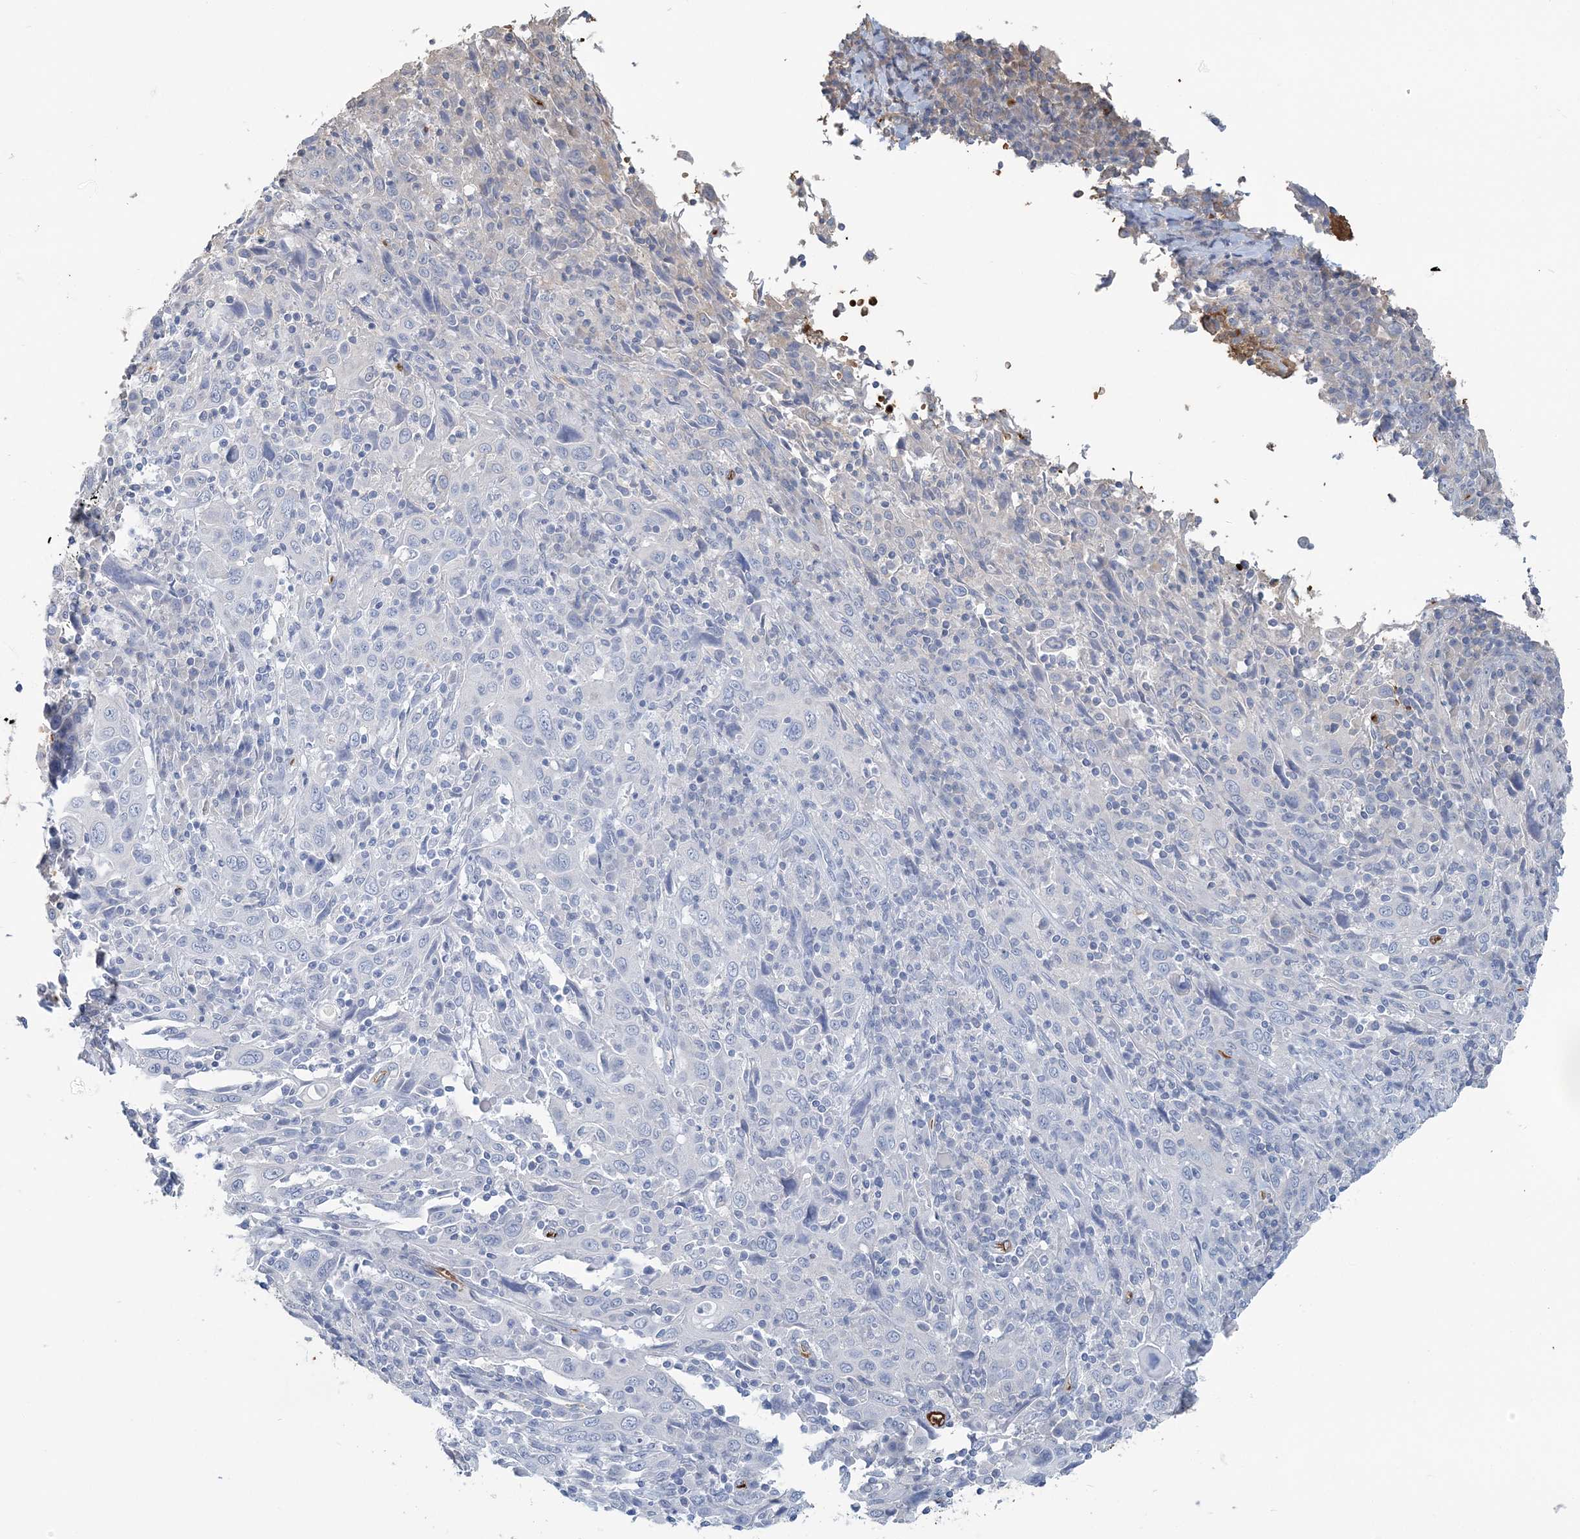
{"staining": {"intensity": "negative", "quantity": "none", "location": "none"}, "tissue": "cervical cancer", "cell_type": "Tumor cells", "image_type": "cancer", "snomed": [{"axis": "morphology", "description": "Squamous cell carcinoma, NOS"}, {"axis": "topography", "description": "Cervix"}], "caption": "An IHC photomicrograph of squamous cell carcinoma (cervical) is shown. There is no staining in tumor cells of squamous cell carcinoma (cervical).", "gene": "HBD", "patient": {"sex": "female", "age": 46}}